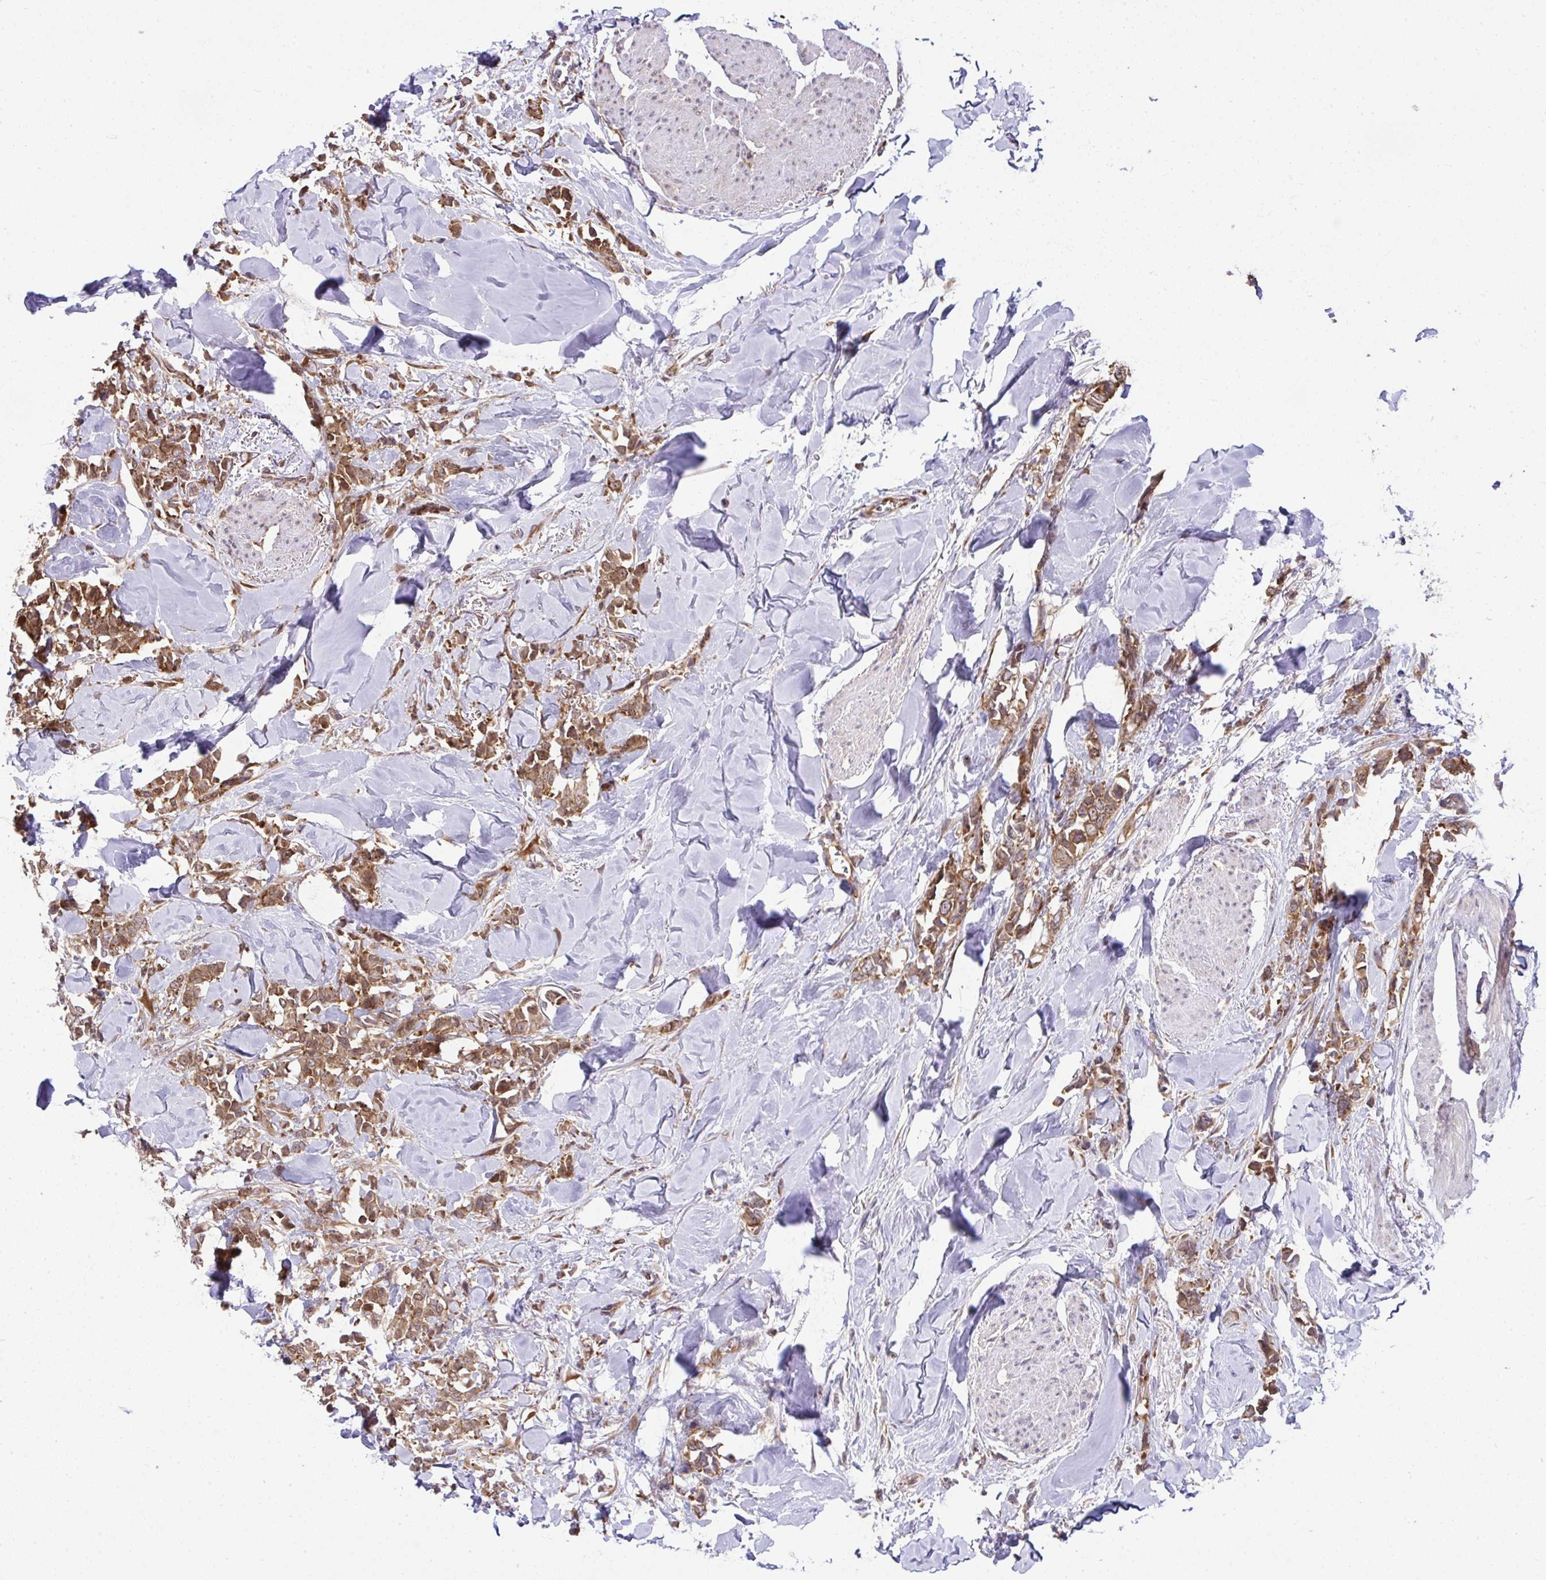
{"staining": {"intensity": "moderate", "quantity": ">75%", "location": "cytoplasmic/membranous"}, "tissue": "breast cancer", "cell_type": "Tumor cells", "image_type": "cancer", "snomed": [{"axis": "morphology", "description": "Lobular carcinoma"}, {"axis": "topography", "description": "Breast"}], "caption": "Immunohistochemistry (IHC) of human breast lobular carcinoma reveals medium levels of moderate cytoplasmic/membranous staining in about >75% of tumor cells. The protein of interest is shown in brown color, while the nuclei are stained blue.", "gene": "RPS7", "patient": {"sex": "female", "age": 91}}